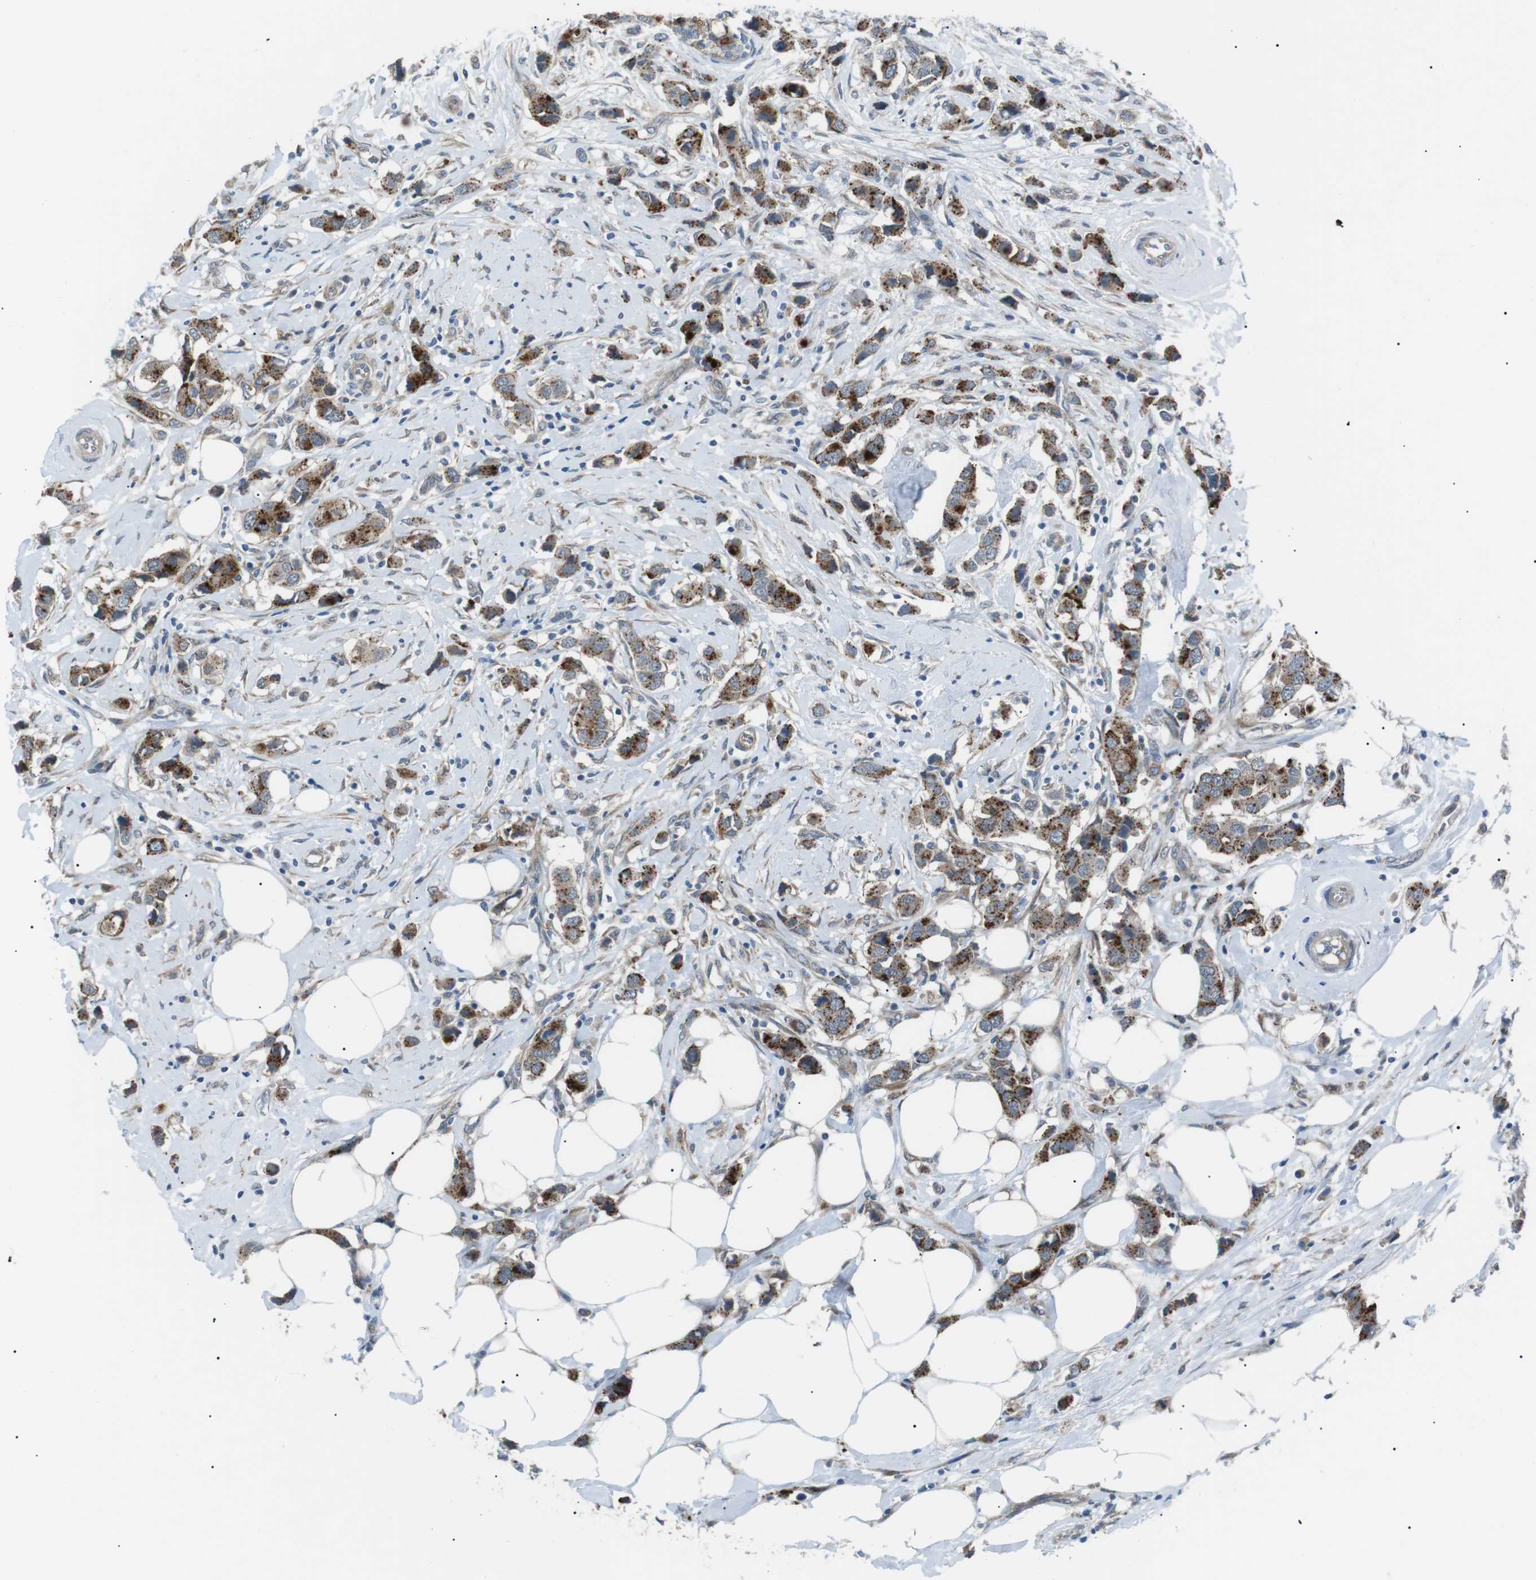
{"staining": {"intensity": "moderate", "quantity": ">75%", "location": "cytoplasmic/membranous"}, "tissue": "breast cancer", "cell_type": "Tumor cells", "image_type": "cancer", "snomed": [{"axis": "morphology", "description": "Normal tissue, NOS"}, {"axis": "morphology", "description": "Duct carcinoma"}, {"axis": "topography", "description": "Breast"}], "caption": "A histopathology image of human breast cancer (intraductal carcinoma) stained for a protein displays moderate cytoplasmic/membranous brown staining in tumor cells.", "gene": "B4GALNT2", "patient": {"sex": "female", "age": 50}}